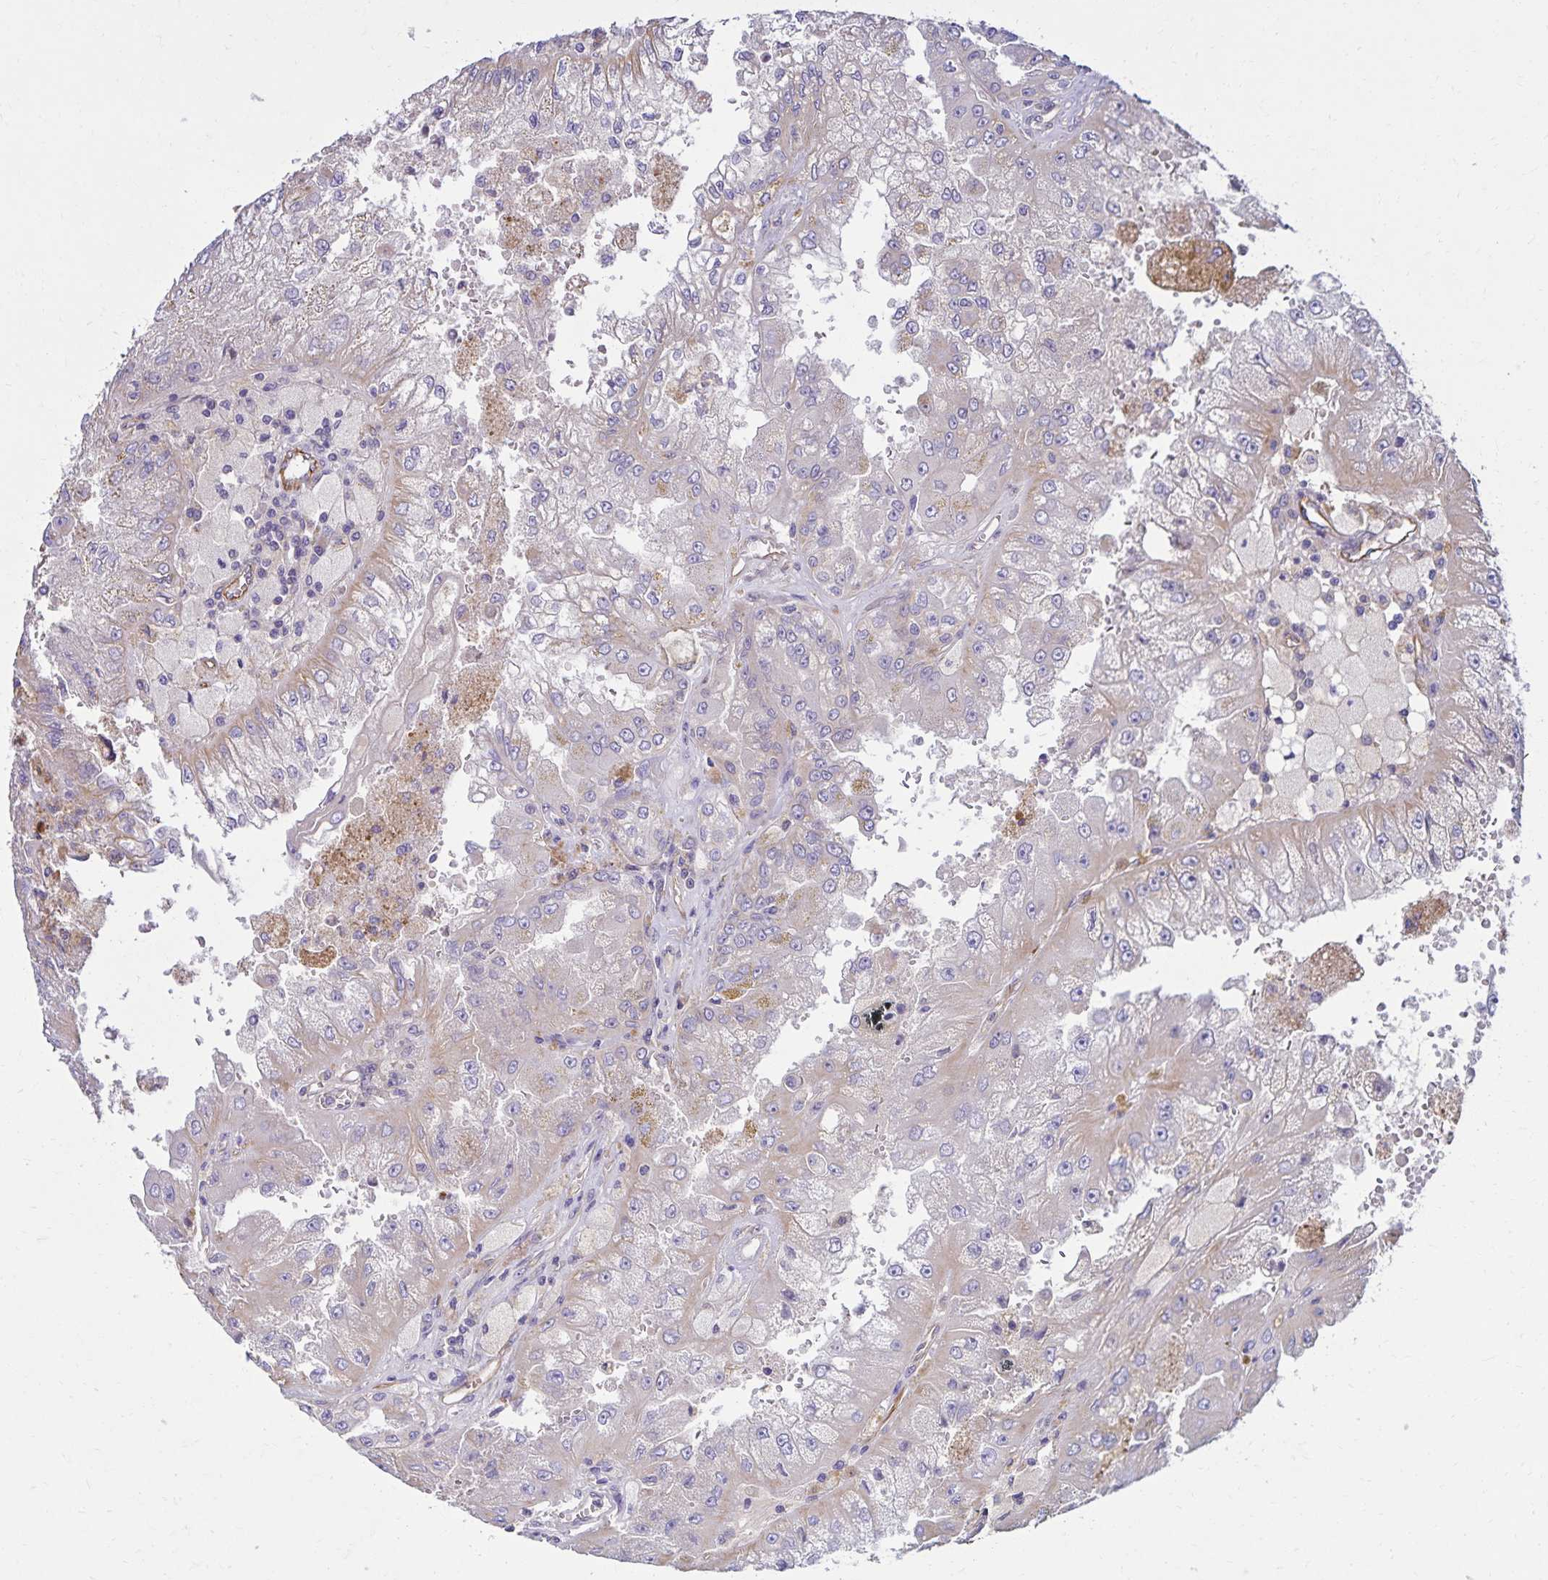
{"staining": {"intensity": "negative", "quantity": "none", "location": "none"}, "tissue": "renal cancer", "cell_type": "Tumor cells", "image_type": "cancer", "snomed": [{"axis": "morphology", "description": "Adenocarcinoma, NOS"}, {"axis": "topography", "description": "Kidney"}], "caption": "Immunohistochemistry photomicrograph of neoplastic tissue: renal cancer (adenocarcinoma) stained with DAB (3,3'-diaminobenzidine) displays no significant protein expression in tumor cells. Nuclei are stained in blue.", "gene": "TRPV6", "patient": {"sex": "male", "age": 58}}